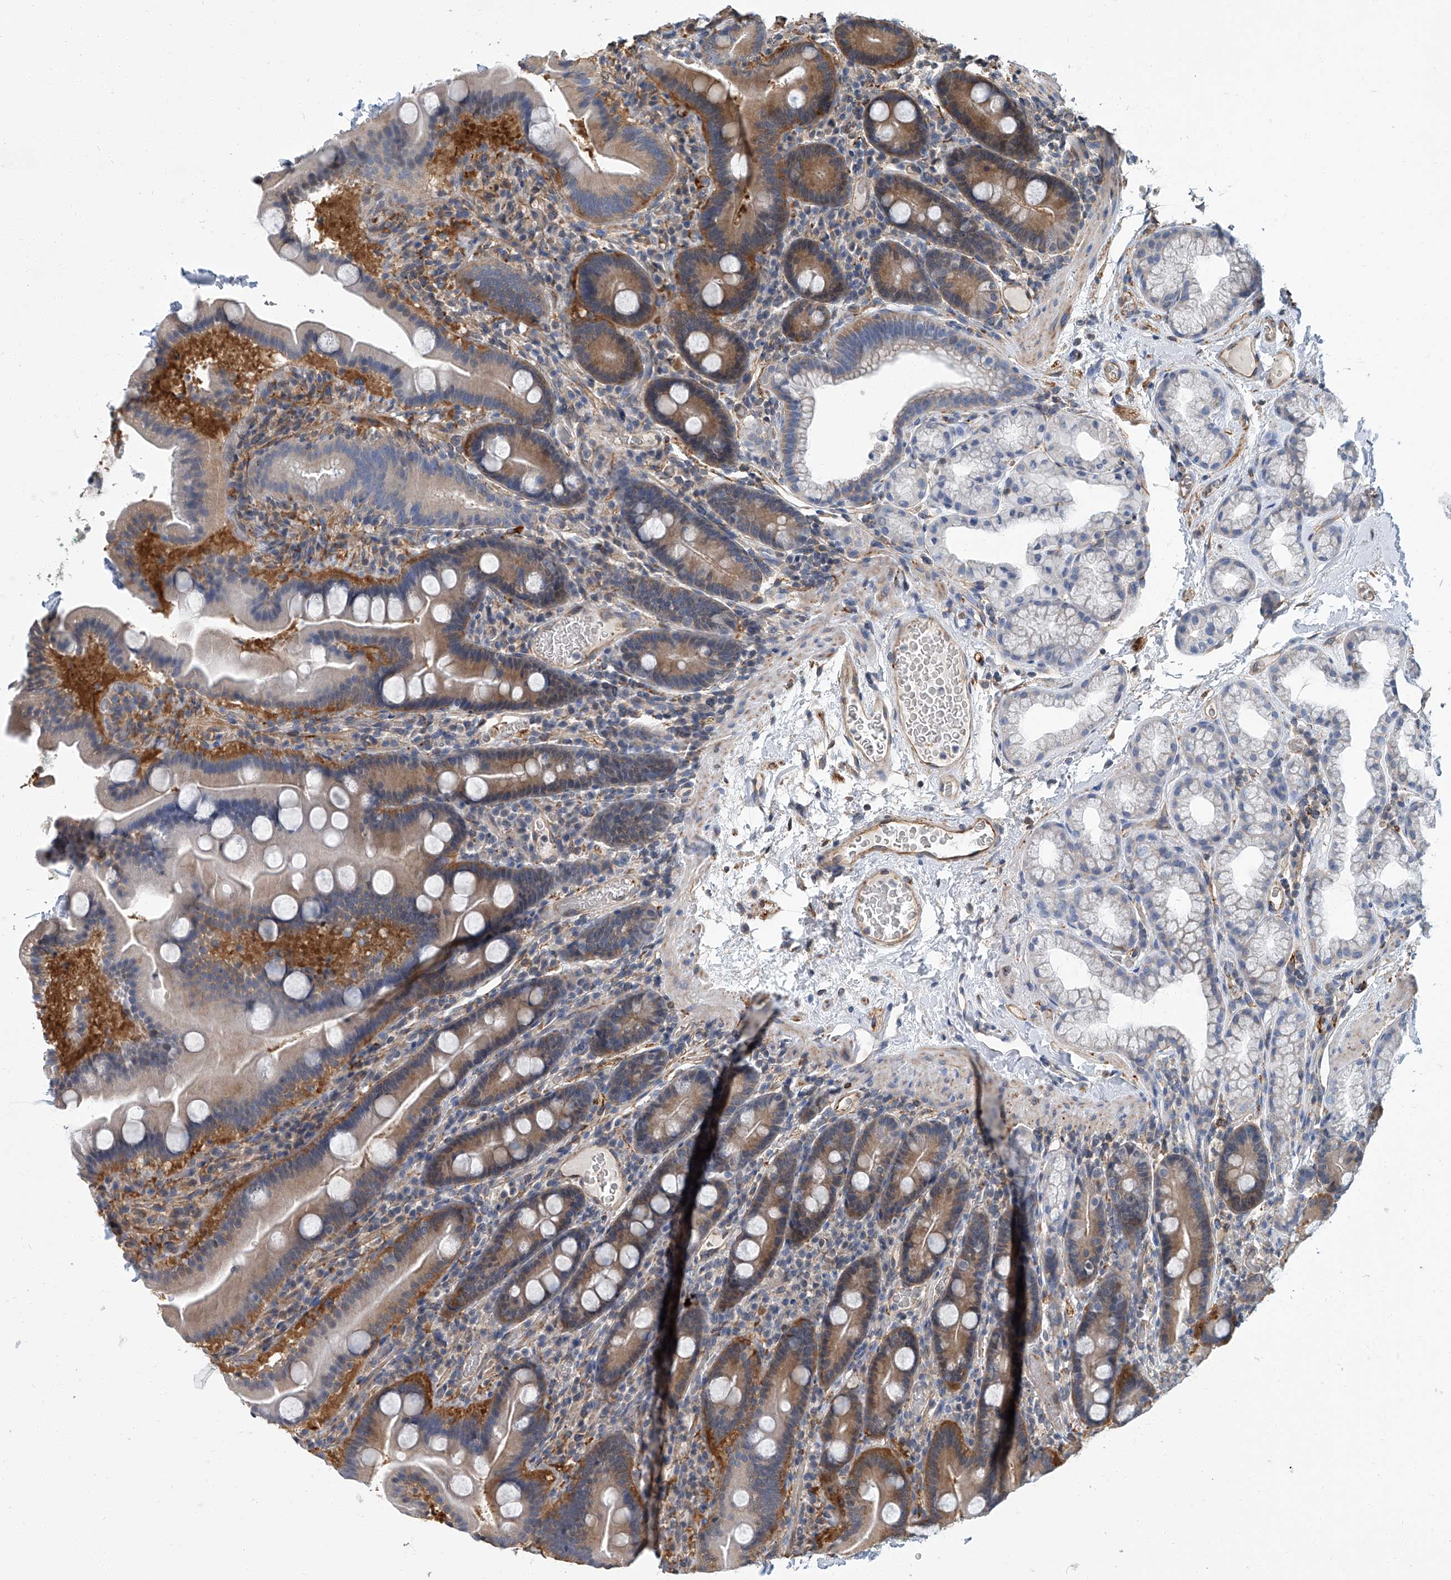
{"staining": {"intensity": "strong", "quantity": "25%-75%", "location": "cytoplasmic/membranous"}, "tissue": "duodenum", "cell_type": "Glandular cells", "image_type": "normal", "snomed": [{"axis": "morphology", "description": "Normal tissue, NOS"}, {"axis": "topography", "description": "Duodenum"}], "caption": "An immunohistochemistry (IHC) image of normal tissue is shown. Protein staining in brown highlights strong cytoplasmic/membranous positivity in duodenum within glandular cells.", "gene": "PSMB10", "patient": {"sex": "male", "age": 55}}